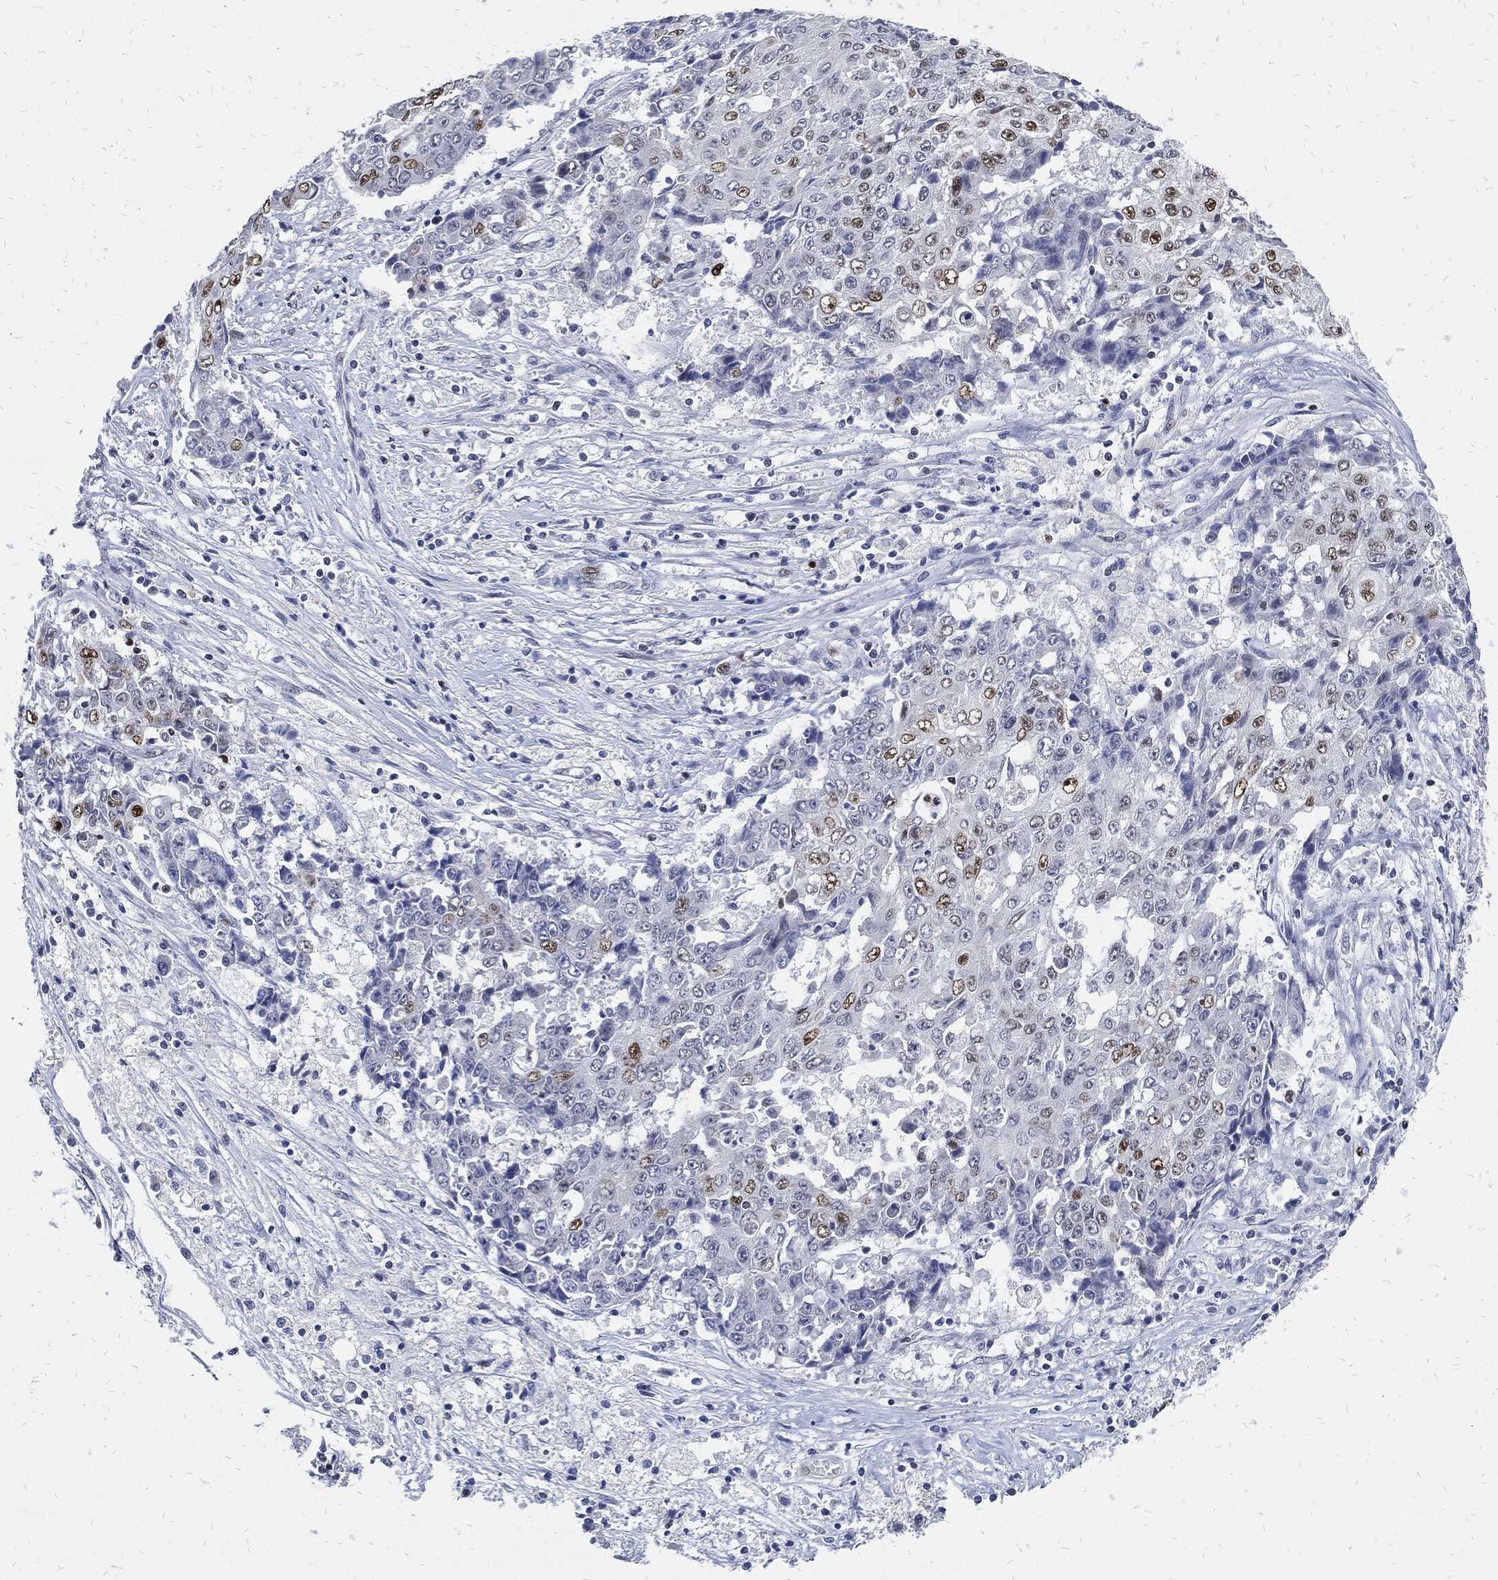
{"staining": {"intensity": "moderate", "quantity": "<25%", "location": "nuclear"}, "tissue": "ovarian cancer", "cell_type": "Tumor cells", "image_type": "cancer", "snomed": [{"axis": "morphology", "description": "Carcinoma, endometroid"}, {"axis": "topography", "description": "Ovary"}], "caption": "Protein expression by IHC displays moderate nuclear expression in approximately <25% of tumor cells in ovarian endometroid carcinoma.", "gene": "JUN", "patient": {"sex": "female", "age": 42}}